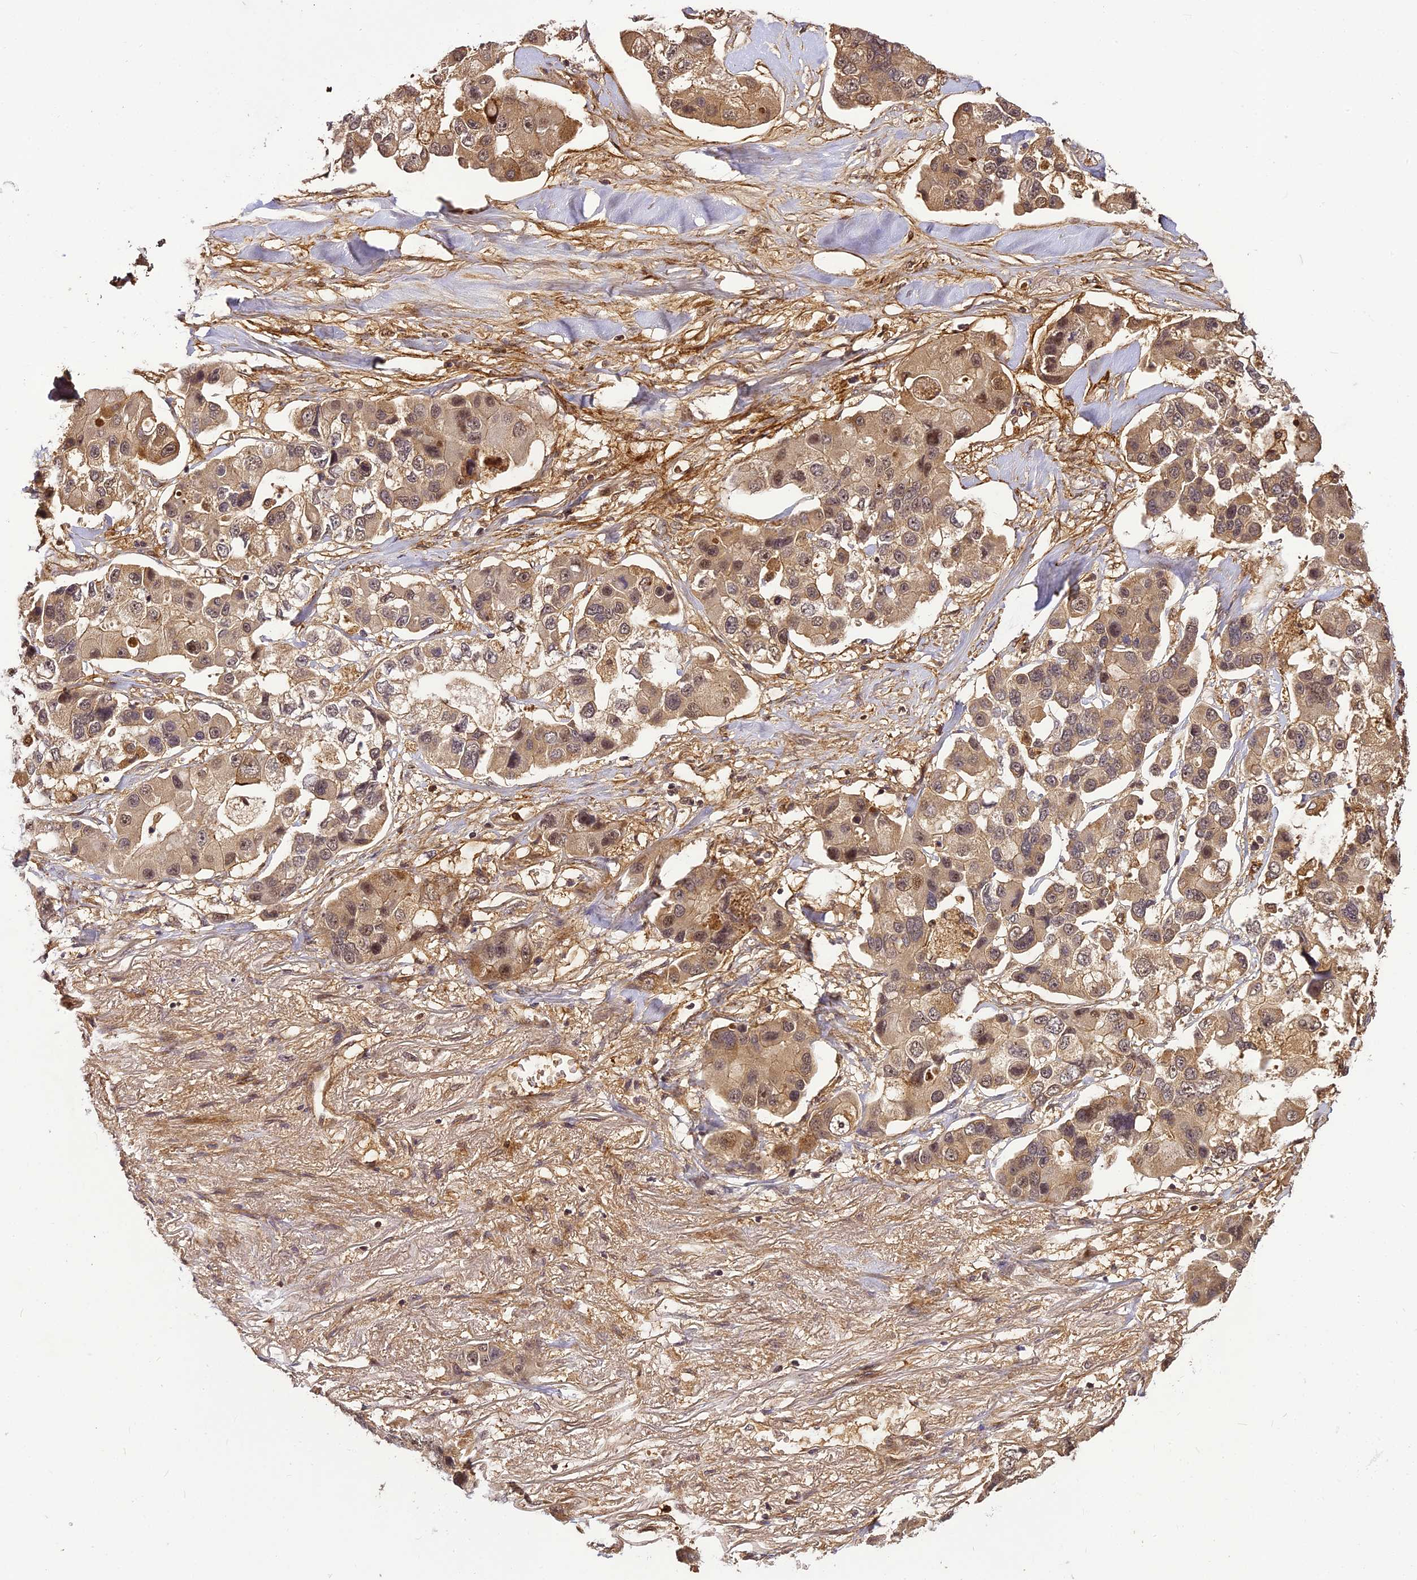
{"staining": {"intensity": "moderate", "quantity": ">75%", "location": "cytoplasmic/membranous,nuclear"}, "tissue": "lung cancer", "cell_type": "Tumor cells", "image_type": "cancer", "snomed": [{"axis": "morphology", "description": "Adenocarcinoma, NOS"}, {"axis": "topography", "description": "Lung"}], "caption": "An image of human lung cancer stained for a protein shows moderate cytoplasmic/membranous and nuclear brown staining in tumor cells.", "gene": "BCDIN3D", "patient": {"sex": "female", "age": 54}}